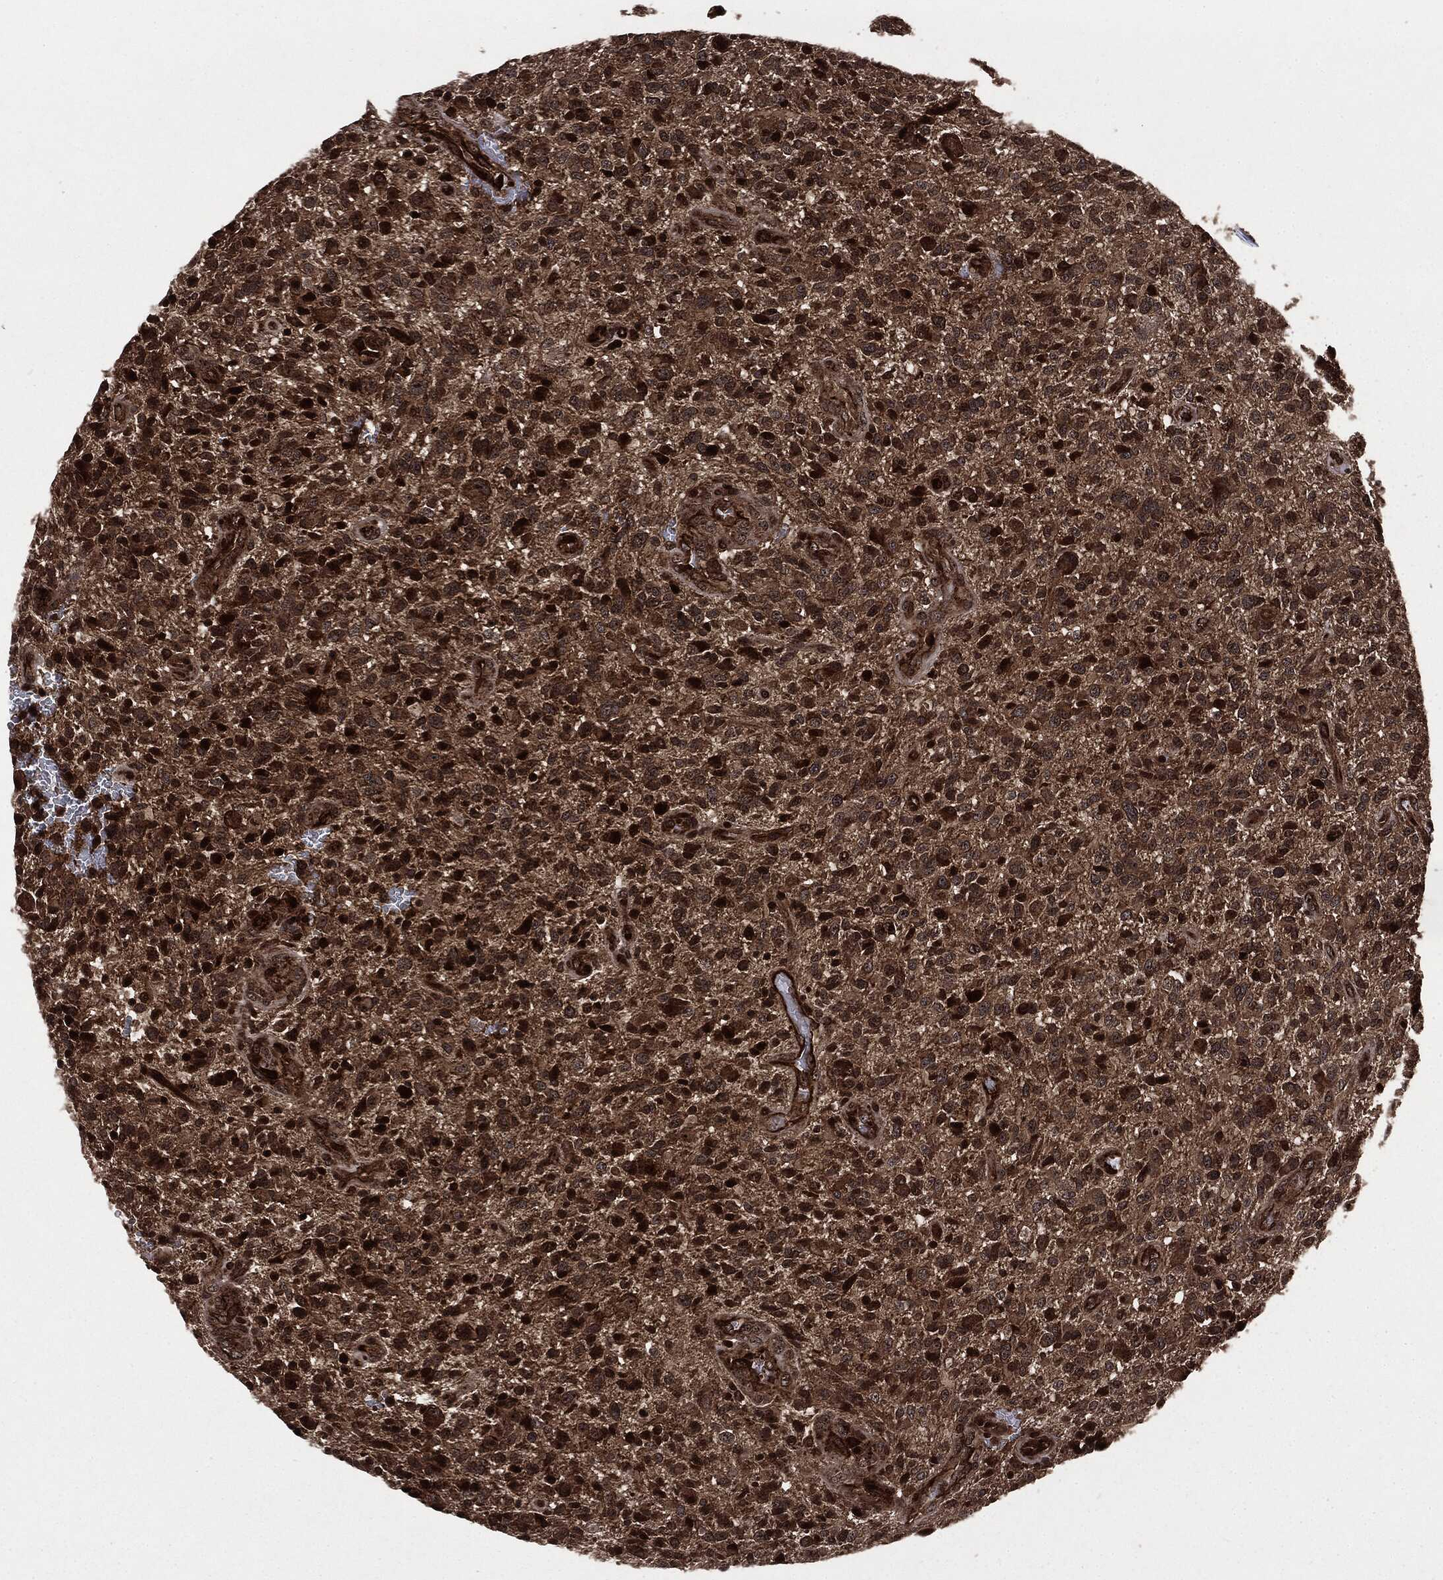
{"staining": {"intensity": "strong", "quantity": ">75%", "location": "cytoplasmic/membranous,nuclear"}, "tissue": "glioma", "cell_type": "Tumor cells", "image_type": "cancer", "snomed": [{"axis": "morphology", "description": "Glioma, malignant, High grade"}, {"axis": "topography", "description": "Brain"}], "caption": "A micrograph of human malignant glioma (high-grade) stained for a protein displays strong cytoplasmic/membranous and nuclear brown staining in tumor cells.", "gene": "CARD6", "patient": {"sex": "male", "age": 47}}